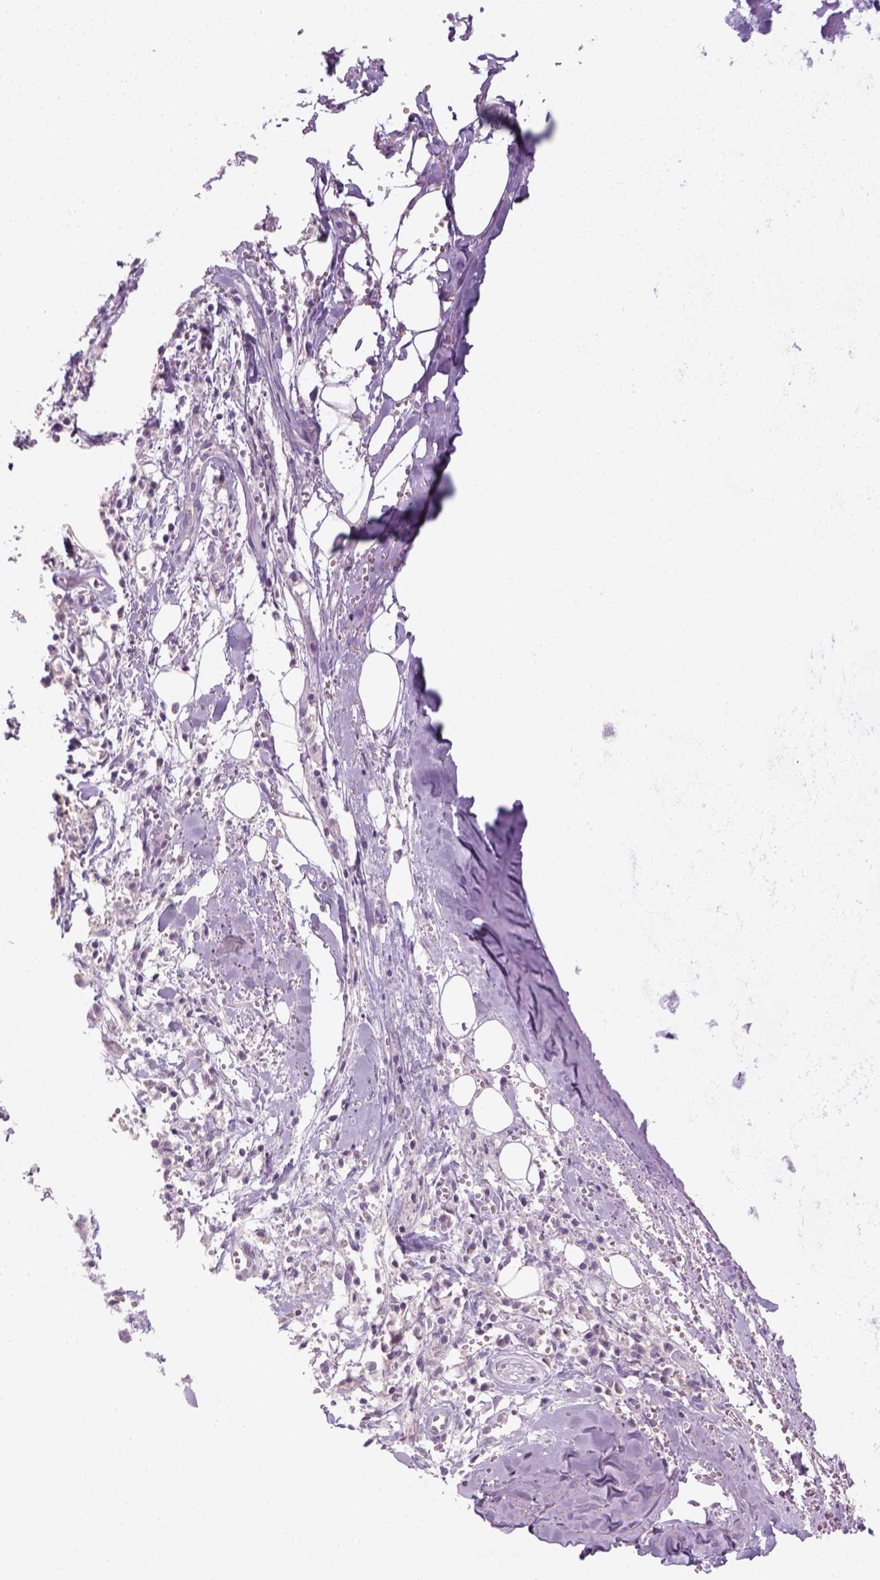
{"staining": {"intensity": "negative", "quantity": "none", "location": "none"}, "tissue": "adipose tissue", "cell_type": "Adipocytes", "image_type": "normal", "snomed": [{"axis": "morphology", "description": "Normal tissue, NOS"}, {"axis": "morphology", "description": "Squamous cell carcinoma, NOS"}, {"axis": "topography", "description": "Cartilage tissue"}, {"axis": "topography", "description": "Bronchus"}, {"axis": "topography", "description": "Lung"}], "caption": "An IHC micrograph of benign adipose tissue is shown. There is no staining in adipocytes of adipose tissue. (DAB (3,3'-diaminobenzidine) immunohistochemistry with hematoxylin counter stain).", "gene": "GFI1B", "patient": {"sex": "male", "age": 66}}